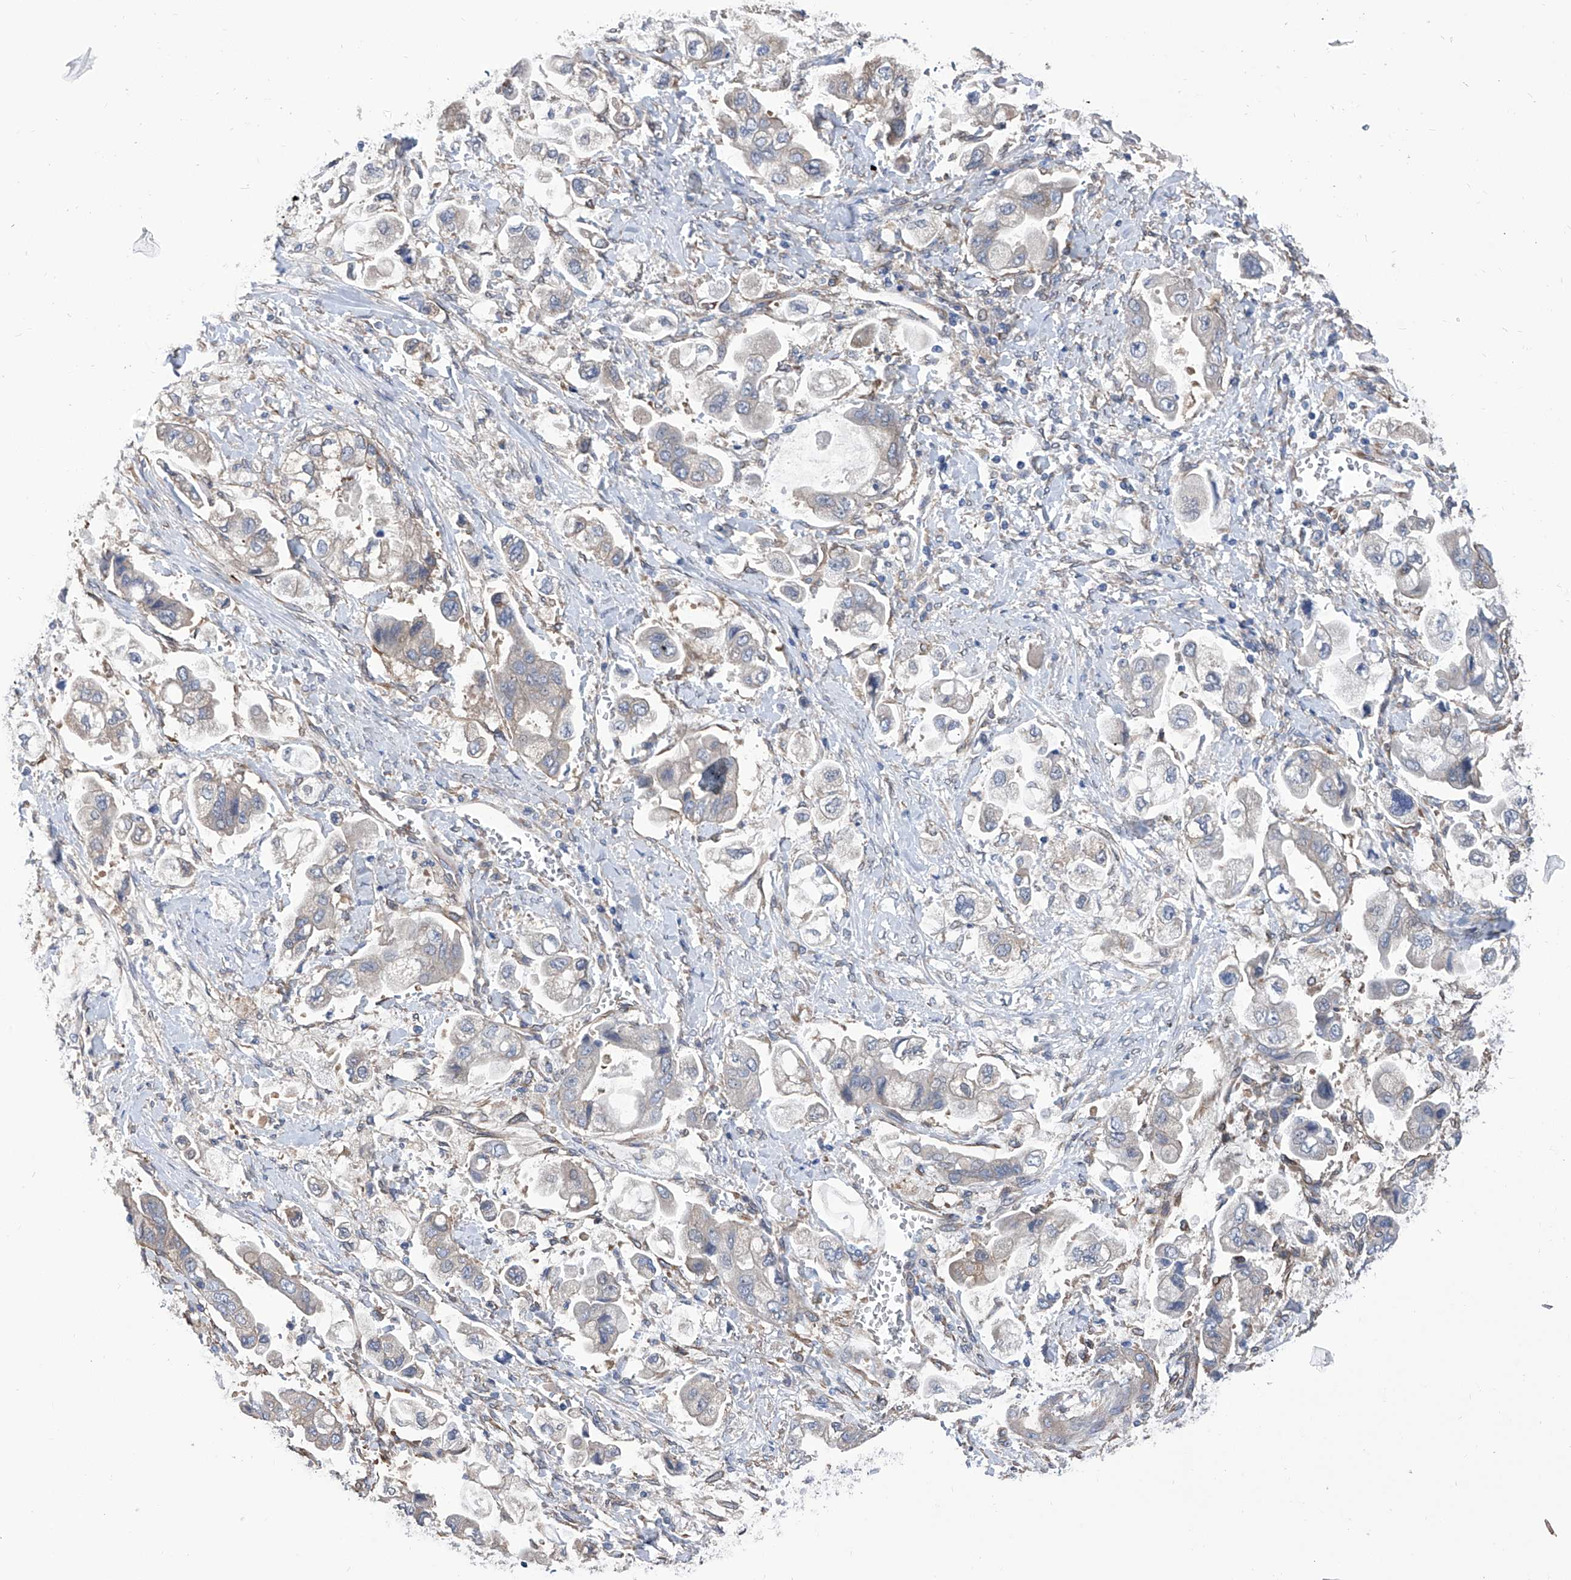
{"staining": {"intensity": "negative", "quantity": "none", "location": "none"}, "tissue": "stomach cancer", "cell_type": "Tumor cells", "image_type": "cancer", "snomed": [{"axis": "morphology", "description": "Adenocarcinoma, NOS"}, {"axis": "topography", "description": "Stomach"}], "caption": "A photomicrograph of human stomach adenocarcinoma is negative for staining in tumor cells.", "gene": "SMS", "patient": {"sex": "male", "age": 62}}